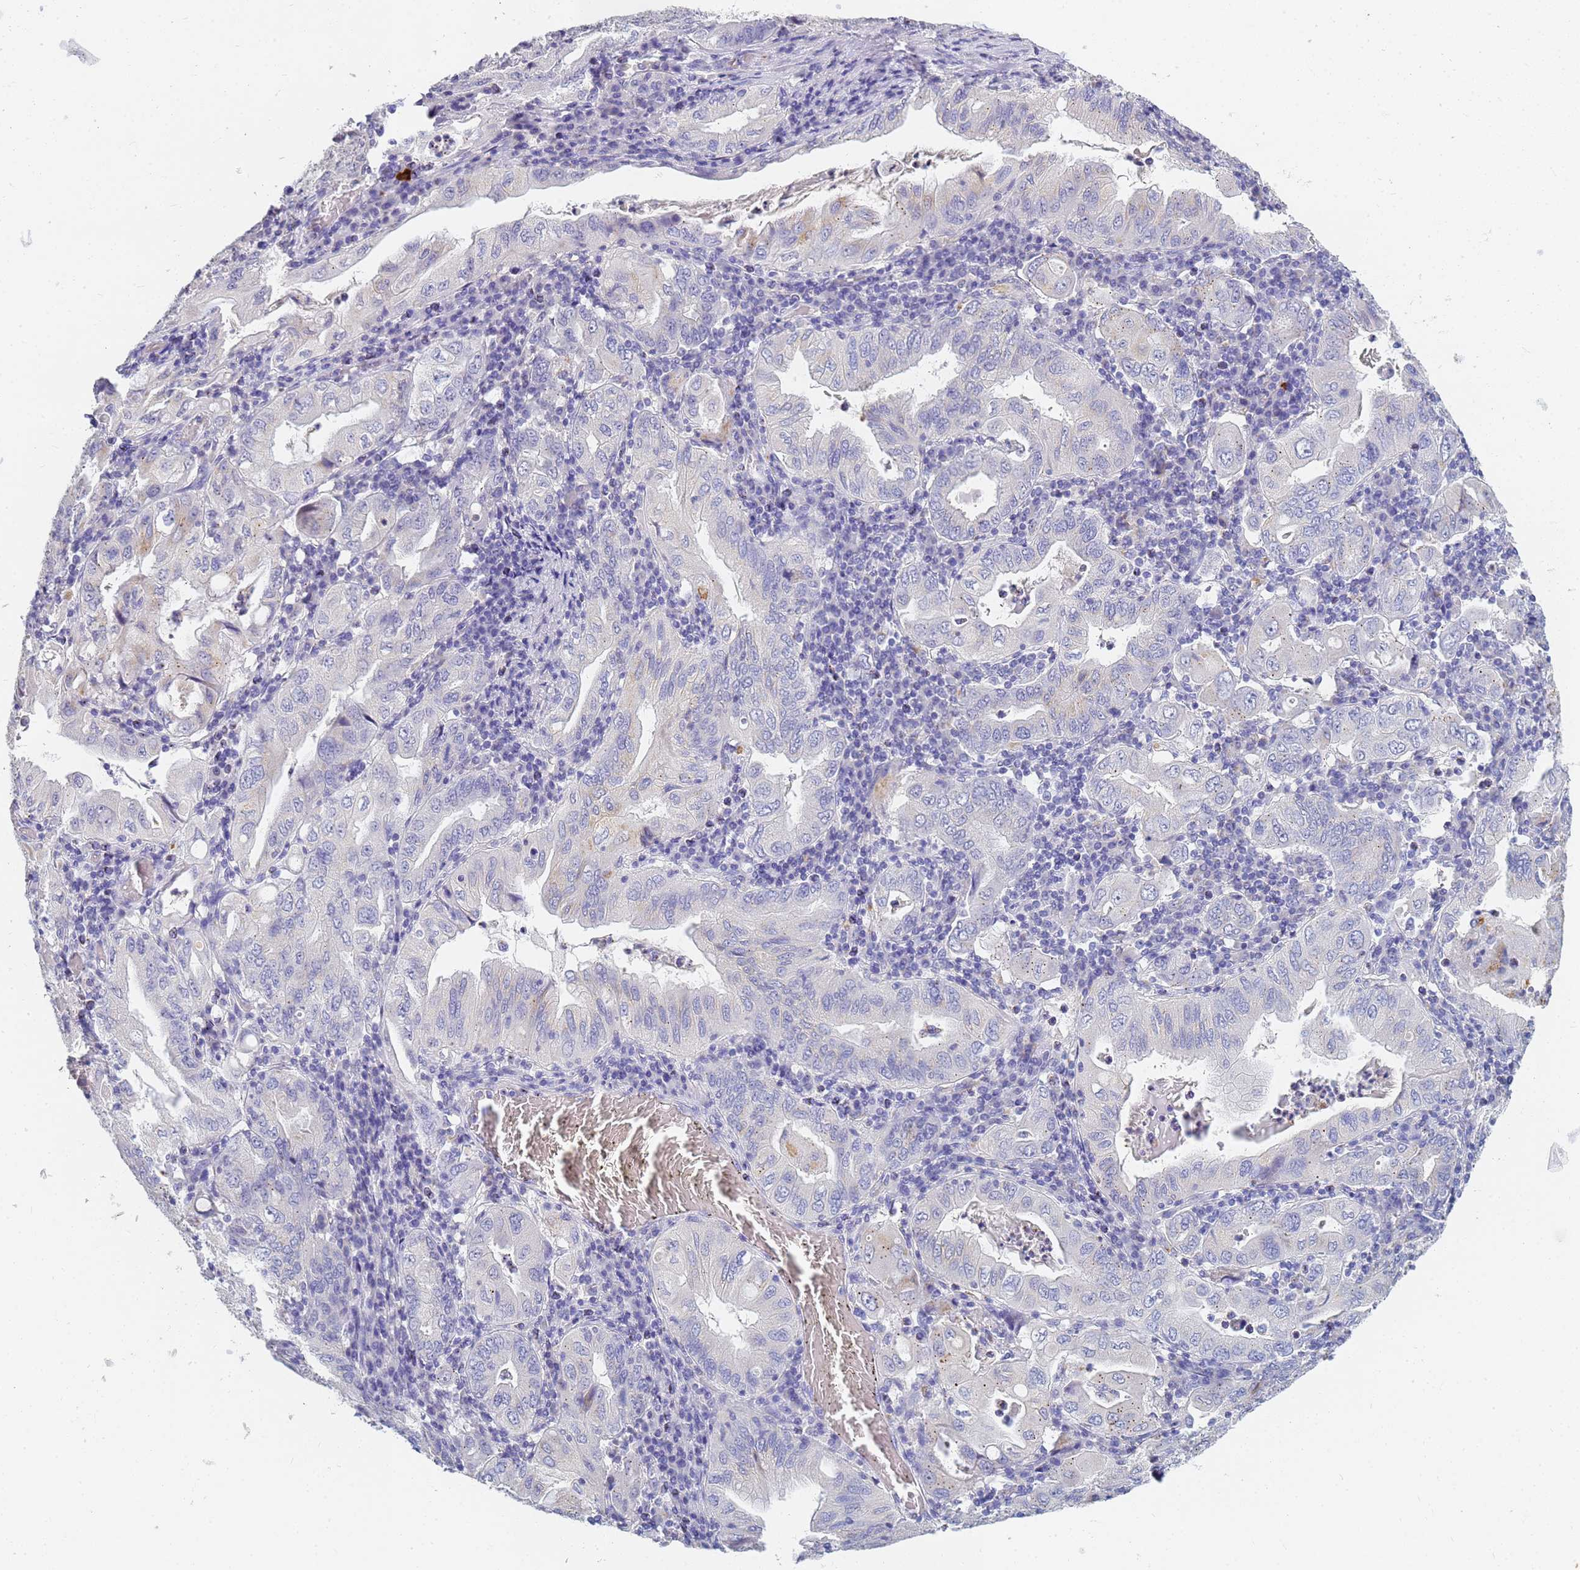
{"staining": {"intensity": "negative", "quantity": "none", "location": "none"}, "tissue": "stomach cancer", "cell_type": "Tumor cells", "image_type": "cancer", "snomed": [{"axis": "morphology", "description": "Normal tissue, NOS"}, {"axis": "morphology", "description": "Adenocarcinoma, NOS"}, {"axis": "topography", "description": "Esophagus"}, {"axis": "topography", "description": "Stomach, upper"}, {"axis": "topography", "description": "Peripheral nerve tissue"}], "caption": "Stomach adenocarcinoma stained for a protein using IHC demonstrates no staining tumor cells.", "gene": "B3GNT8", "patient": {"sex": "male", "age": 62}}